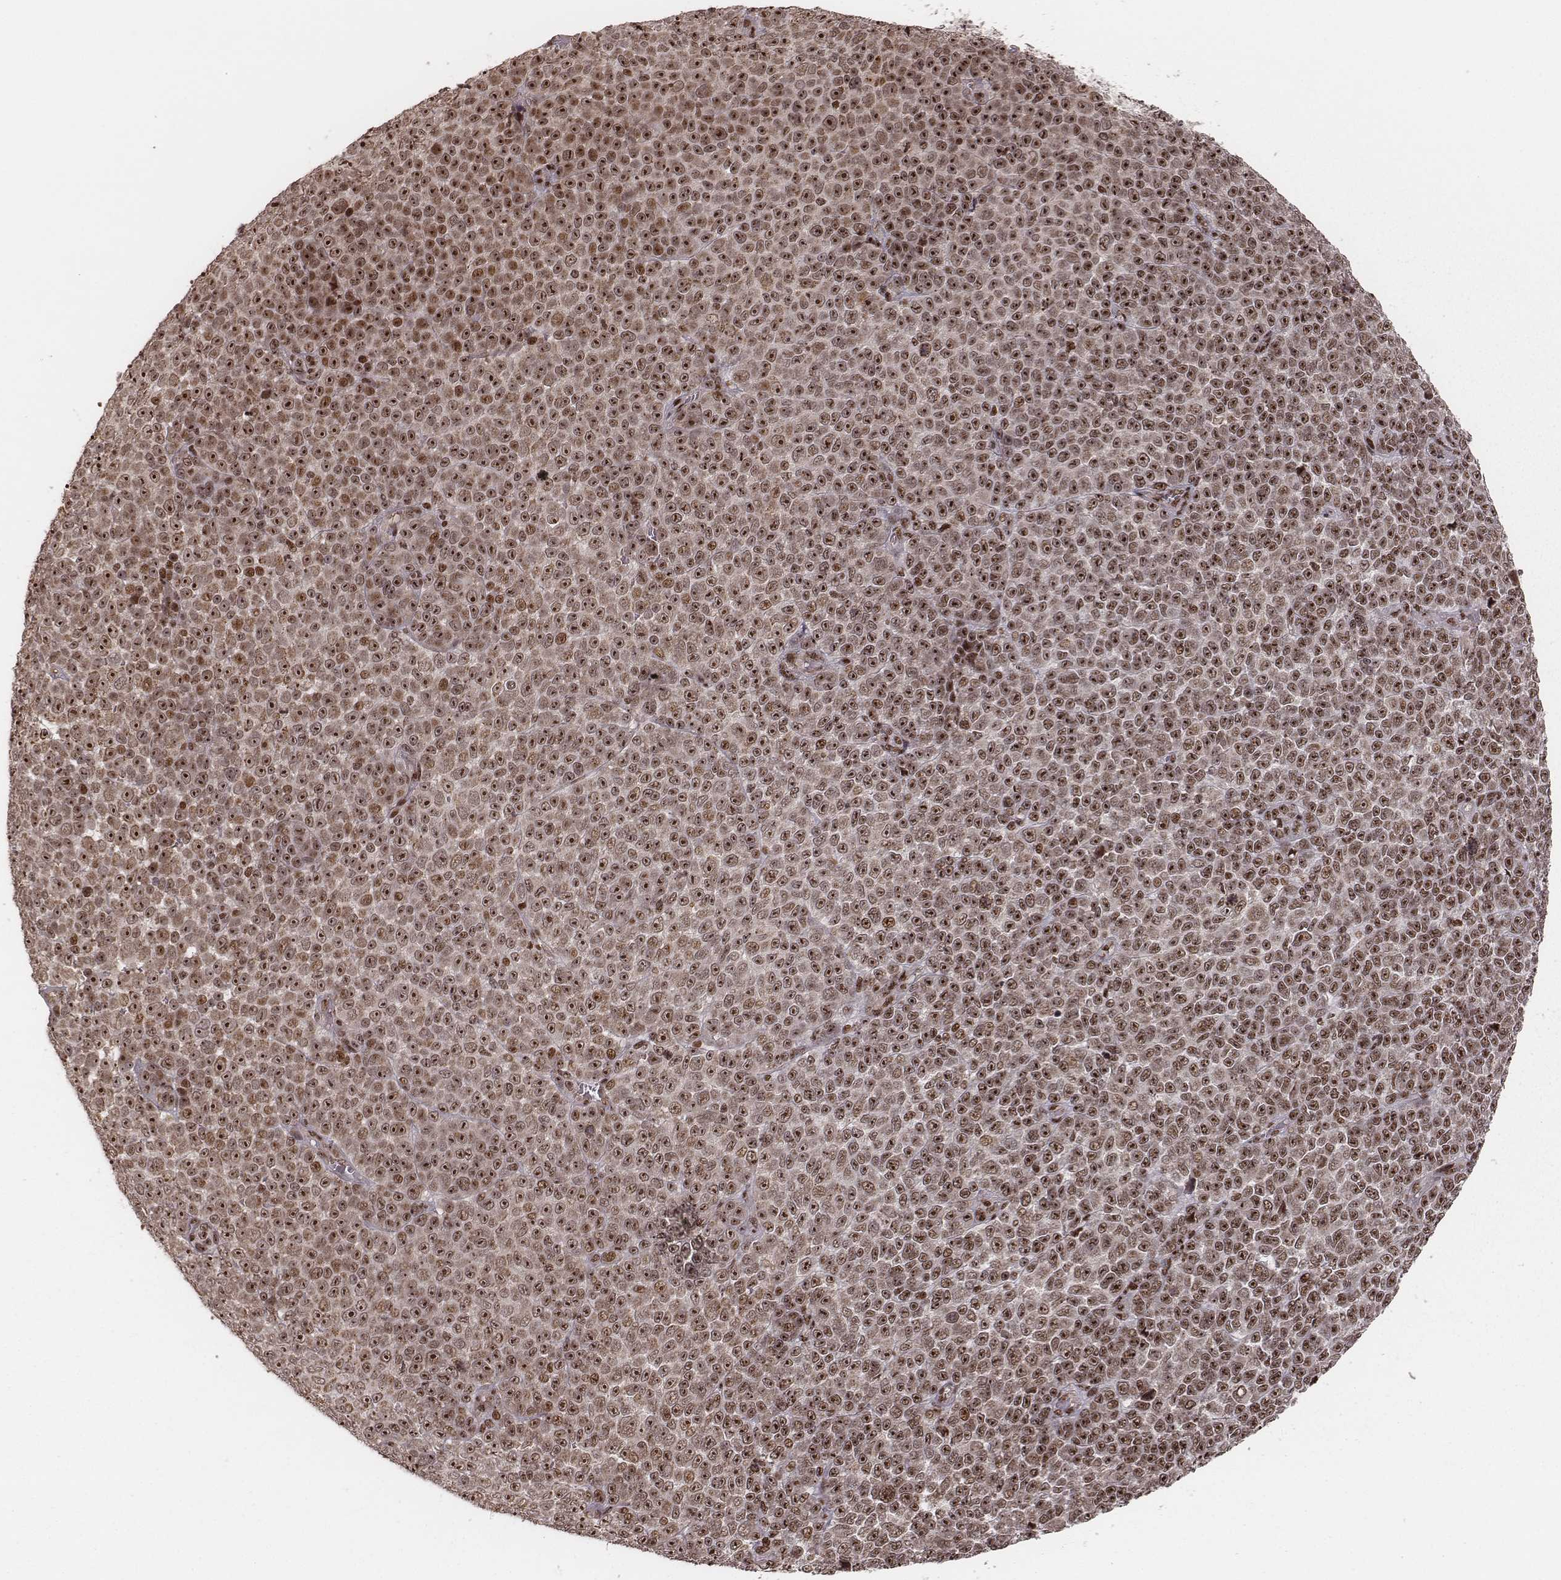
{"staining": {"intensity": "moderate", "quantity": ">75%", "location": "nuclear"}, "tissue": "melanoma", "cell_type": "Tumor cells", "image_type": "cancer", "snomed": [{"axis": "morphology", "description": "Malignant melanoma, NOS"}, {"axis": "topography", "description": "Skin"}], "caption": "Protein analysis of melanoma tissue demonstrates moderate nuclear expression in about >75% of tumor cells.", "gene": "VRK3", "patient": {"sex": "female", "age": 95}}